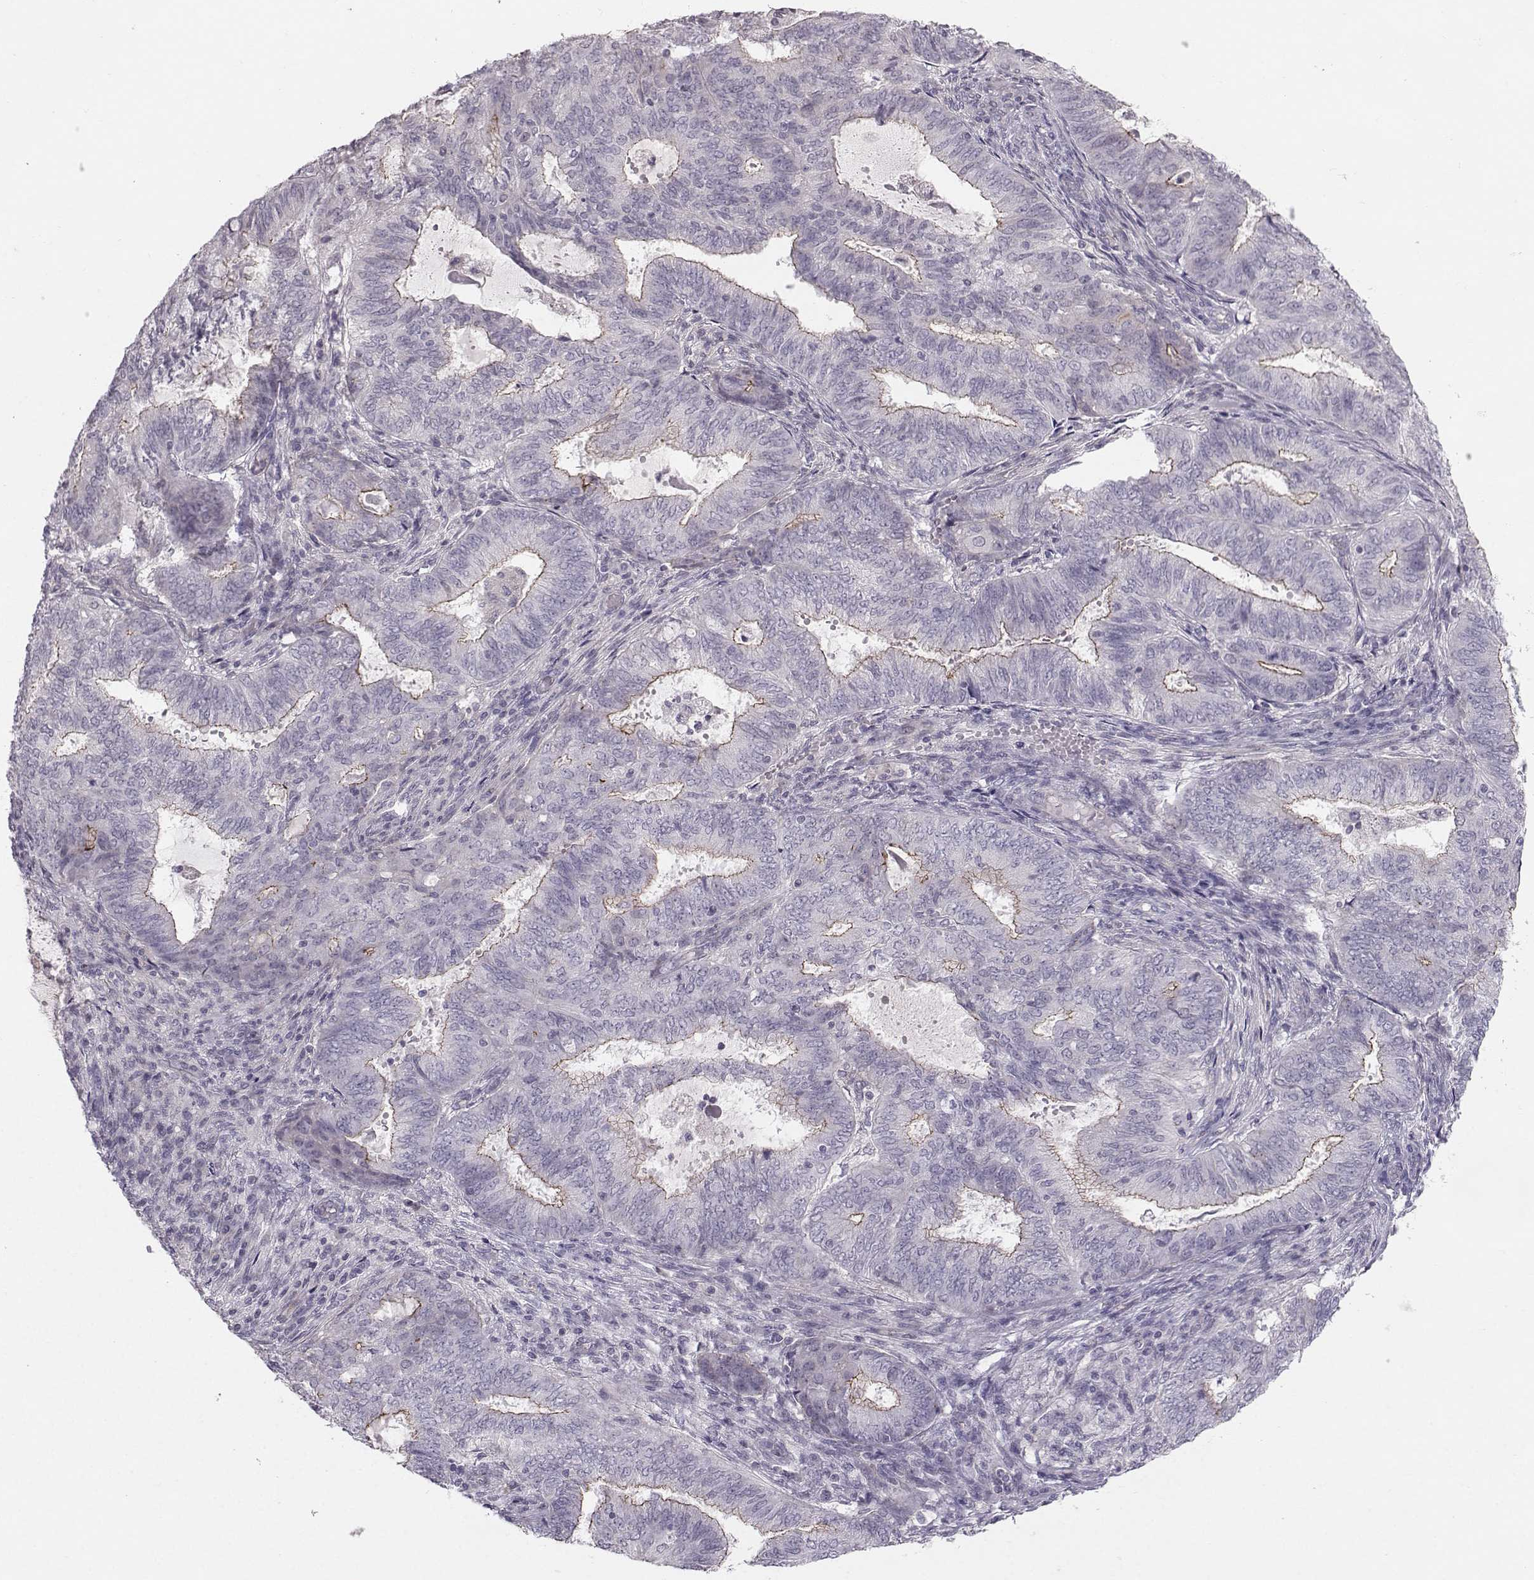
{"staining": {"intensity": "moderate", "quantity": "<25%", "location": "cytoplasmic/membranous"}, "tissue": "endometrial cancer", "cell_type": "Tumor cells", "image_type": "cancer", "snomed": [{"axis": "morphology", "description": "Adenocarcinoma, NOS"}, {"axis": "topography", "description": "Endometrium"}], "caption": "Human endometrial cancer stained with a protein marker reveals moderate staining in tumor cells.", "gene": "MAST1", "patient": {"sex": "female", "age": 62}}